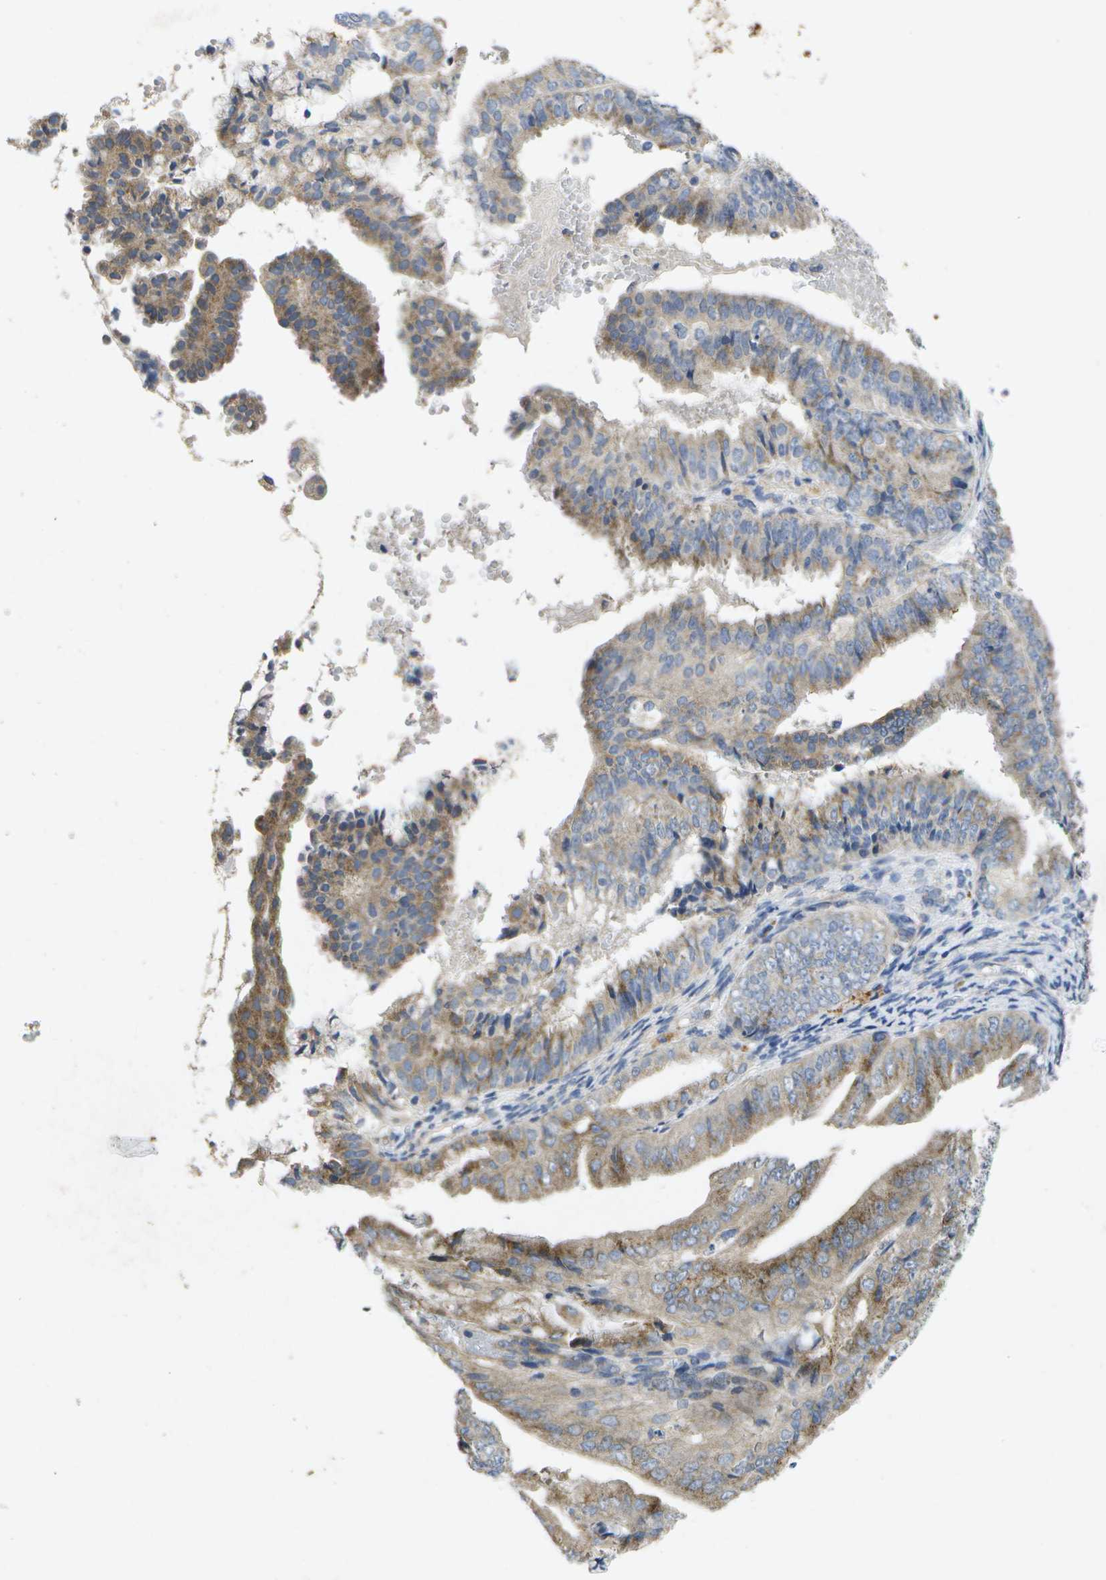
{"staining": {"intensity": "moderate", "quantity": "25%-75%", "location": "cytoplasmic/membranous"}, "tissue": "endometrial cancer", "cell_type": "Tumor cells", "image_type": "cancer", "snomed": [{"axis": "morphology", "description": "Adenocarcinoma, NOS"}, {"axis": "topography", "description": "Endometrium"}], "caption": "High-magnification brightfield microscopy of endometrial adenocarcinoma stained with DAB (brown) and counterstained with hematoxylin (blue). tumor cells exhibit moderate cytoplasmic/membranous expression is identified in about25%-75% of cells.", "gene": "KDELR1", "patient": {"sex": "female", "age": 63}}